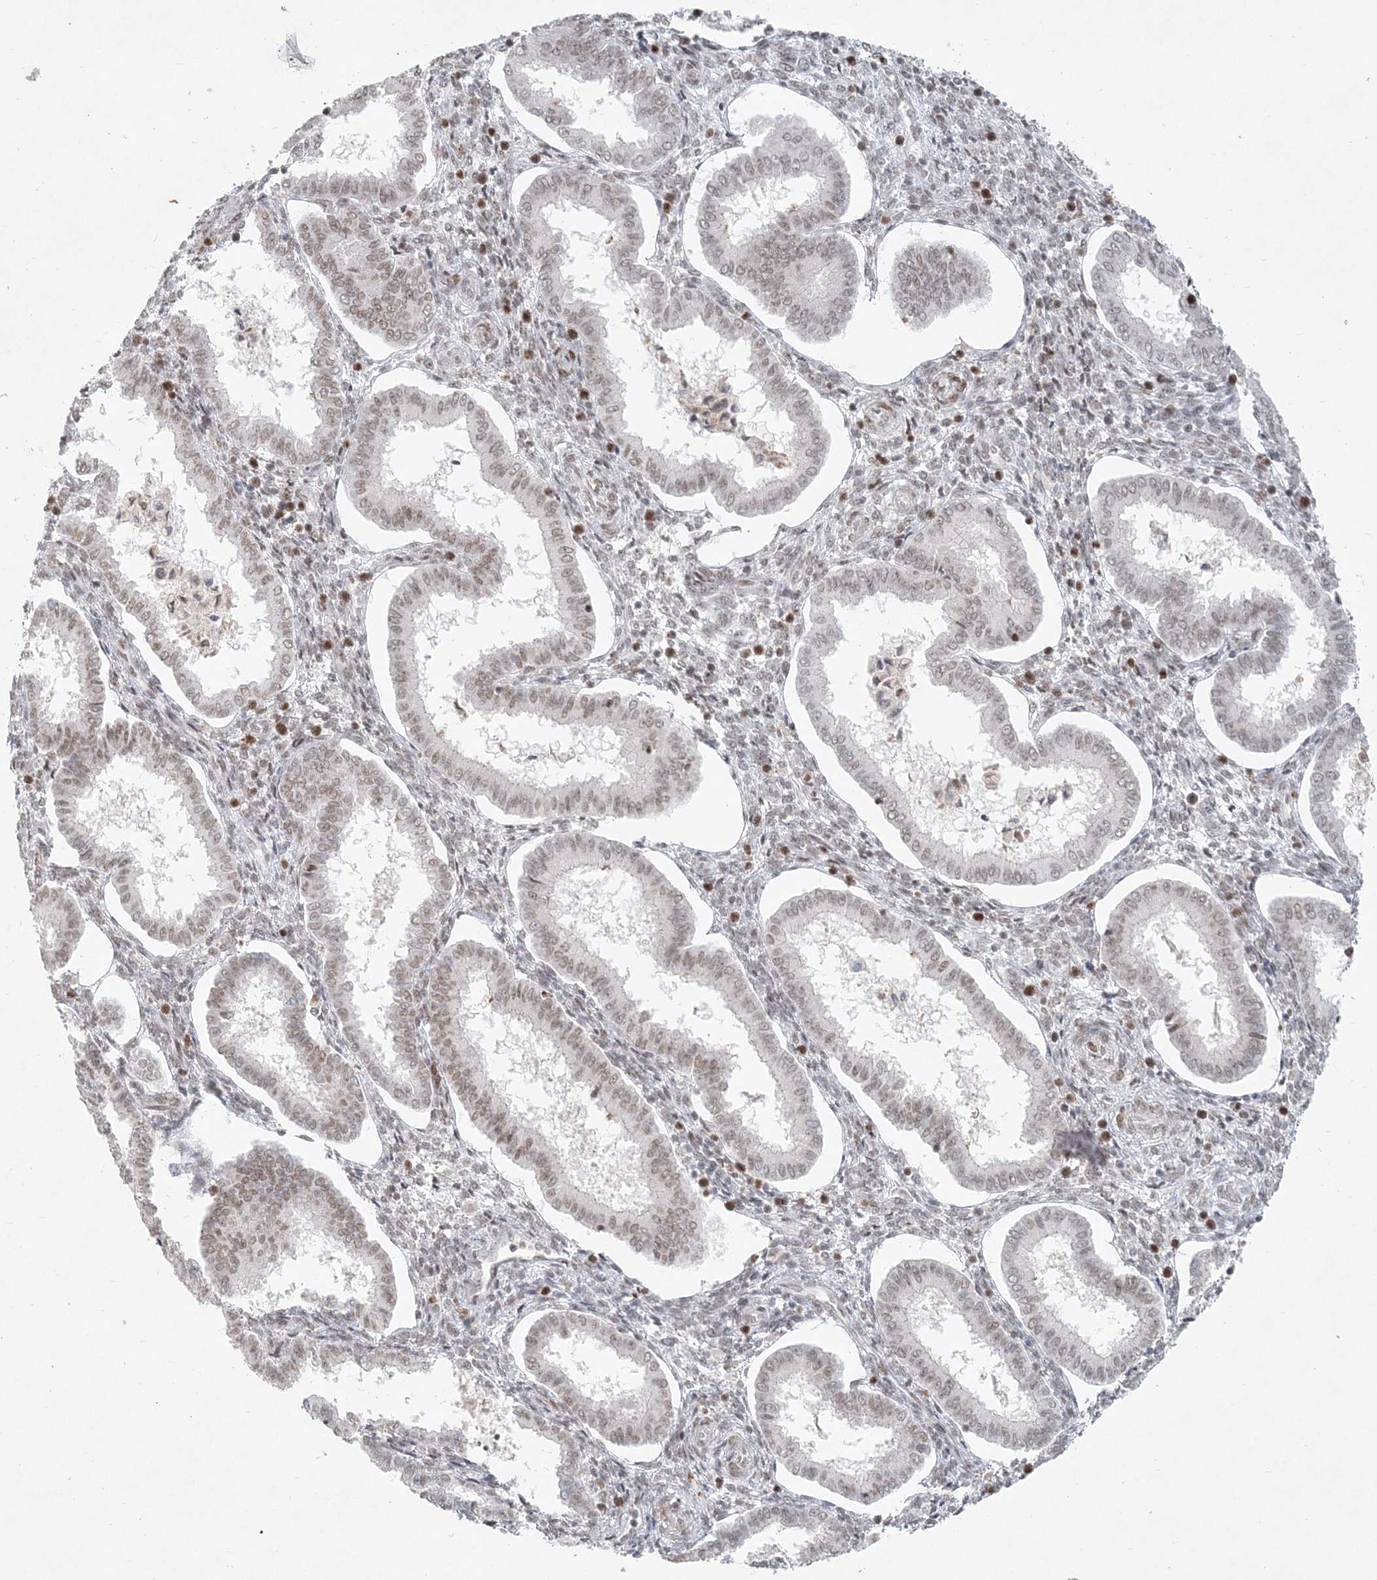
{"staining": {"intensity": "weak", "quantity": "<25%", "location": "nuclear"}, "tissue": "endometrium", "cell_type": "Cells in endometrial stroma", "image_type": "normal", "snomed": [{"axis": "morphology", "description": "Normal tissue, NOS"}, {"axis": "topography", "description": "Endometrium"}], "caption": "The histopathology image exhibits no significant expression in cells in endometrial stroma of endometrium.", "gene": "BAZ1B", "patient": {"sex": "female", "age": 24}}